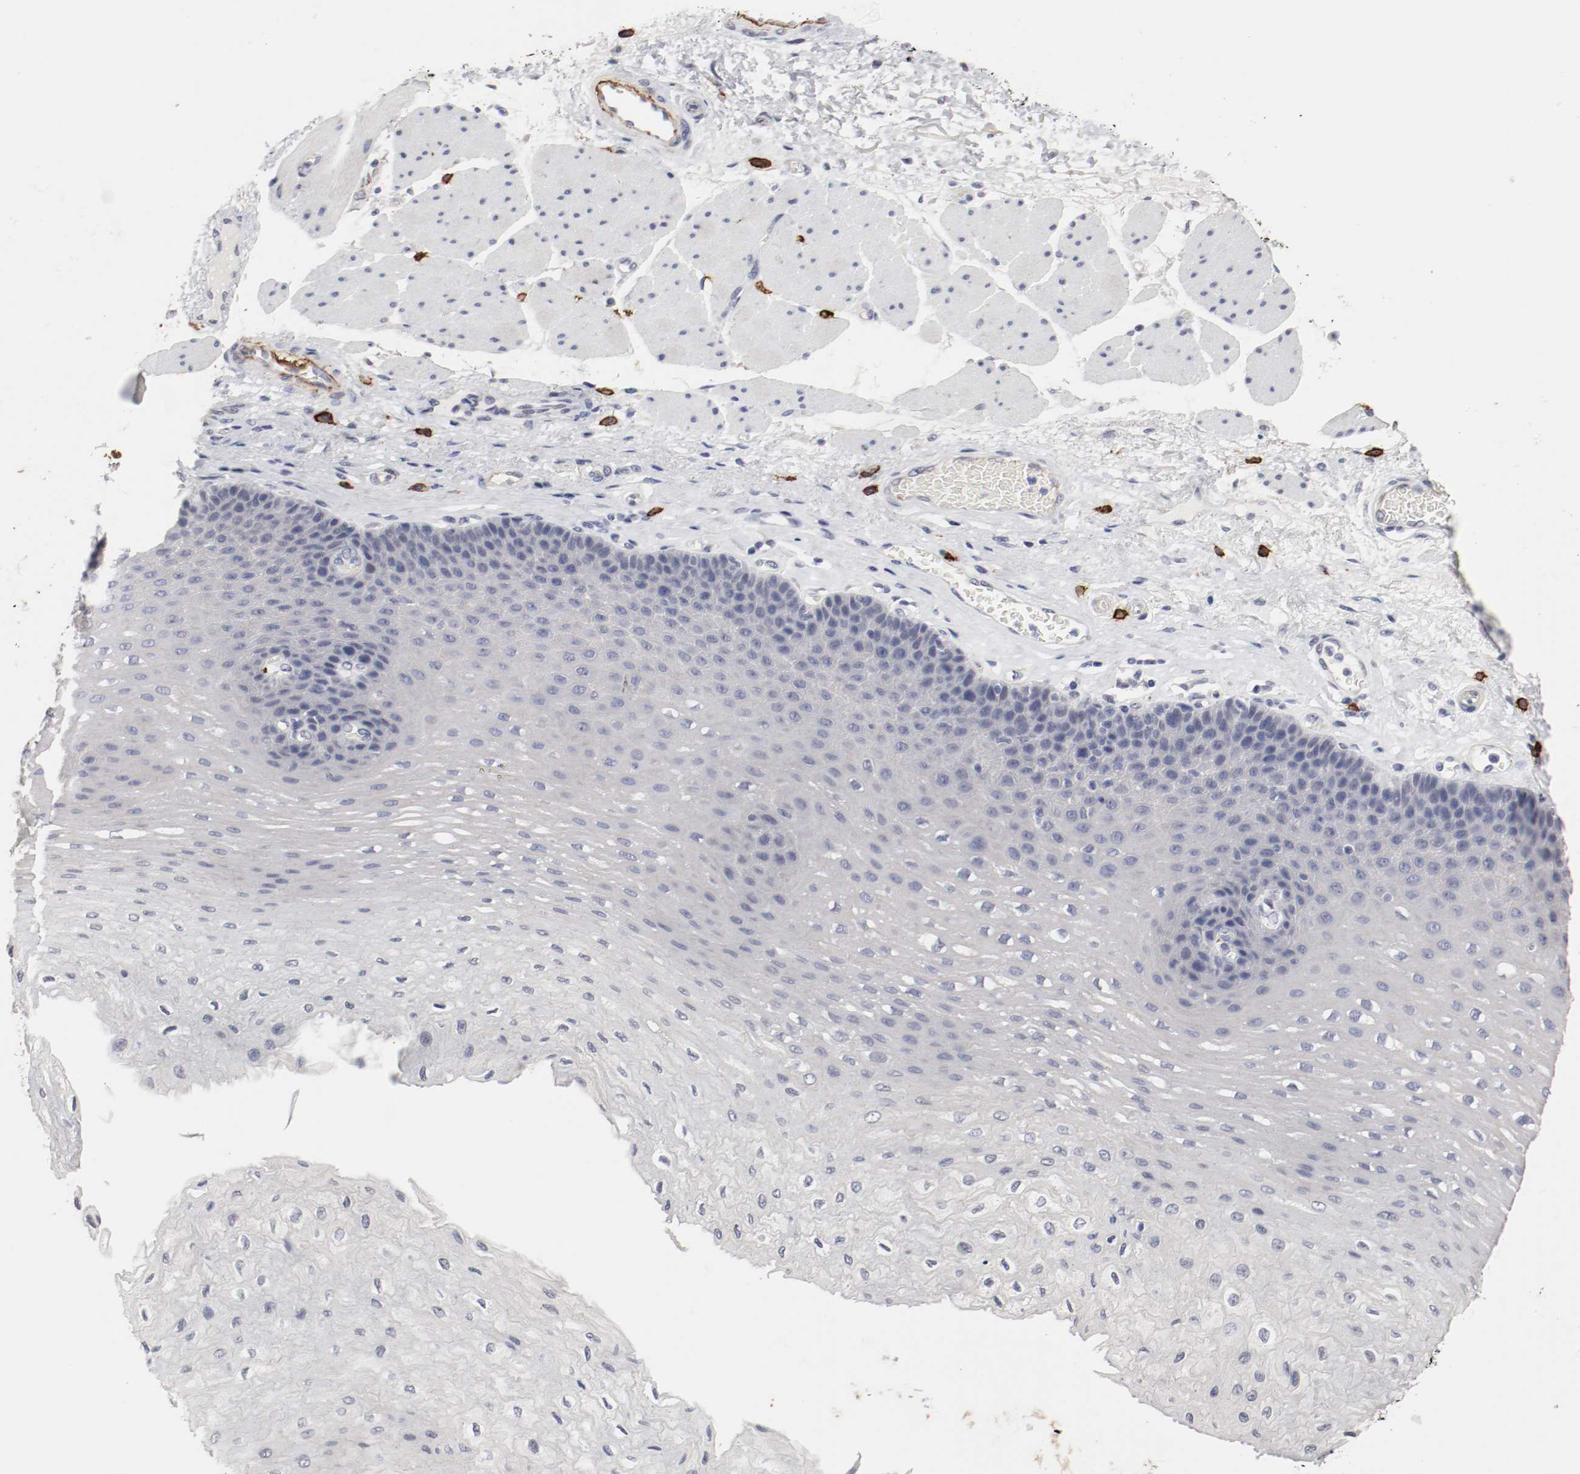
{"staining": {"intensity": "negative", "quantity": "none", "location": "none"}, "tissue": "esophagus", "cell_type": "Squamous epithelial cells", "image_type": "normal", "snomed": [{"axis": "morphology", "description": "Normal tissue, NOS"}, {"axis": "topography", "description": "Esophagus"}], "caption": "IHC photomicrograph of benign esophagus: human esophagus stained with DAB demonstrates no significant protein expression in squamous epithelial cells. Brightfield microscopy of immunohistochemistry stained with DAB (3,3'-diaminobenzidine) (brown) and hematoxylin (blue), captured at high magnification.", "gene": "KIT", "patient": {"sex": "female", "age": 72}}